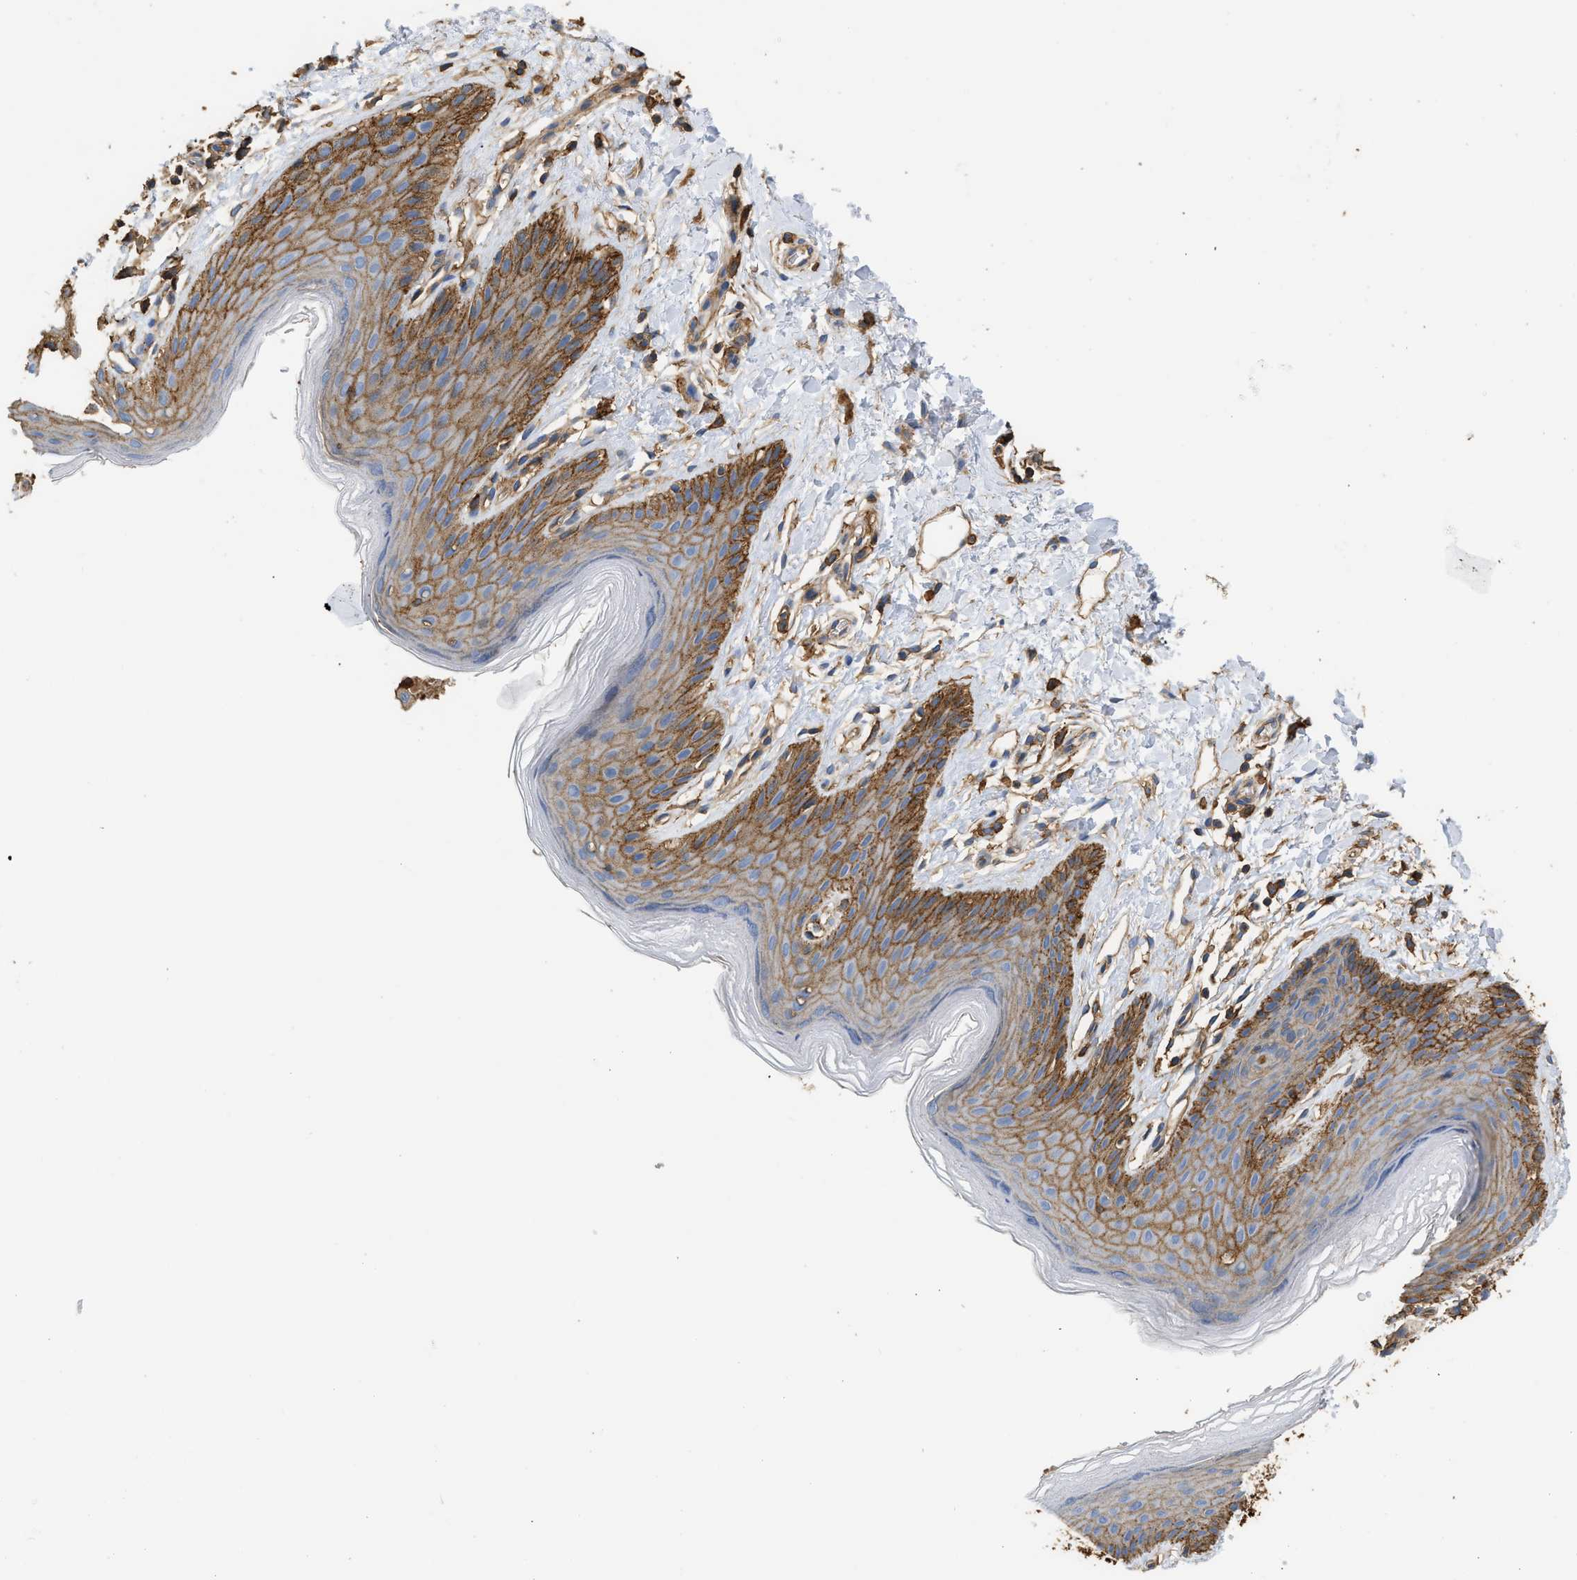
{"staining": {"intensity": "moderate", "quantity": ">75%", "location": "cytoplasmic/membranous"}, "tissue": "skin", "cell_type": "Epidermal cells", "image_type": "normal", "snomed": [{"axis": "morphology", "description": "Normal tissue, NOS"}, {"axis": "topography", "description": "Anal"}], "caption": "Brown immunohistochemical staining in unremarkable human skin shows moderate cytoplasmic/membranous staining in approximately >75% of epidermal cells. (IHC, brightfield microscopy, high magnification).", "gene": "GNB4", "patient": {"sex": "male", "age": 44}}